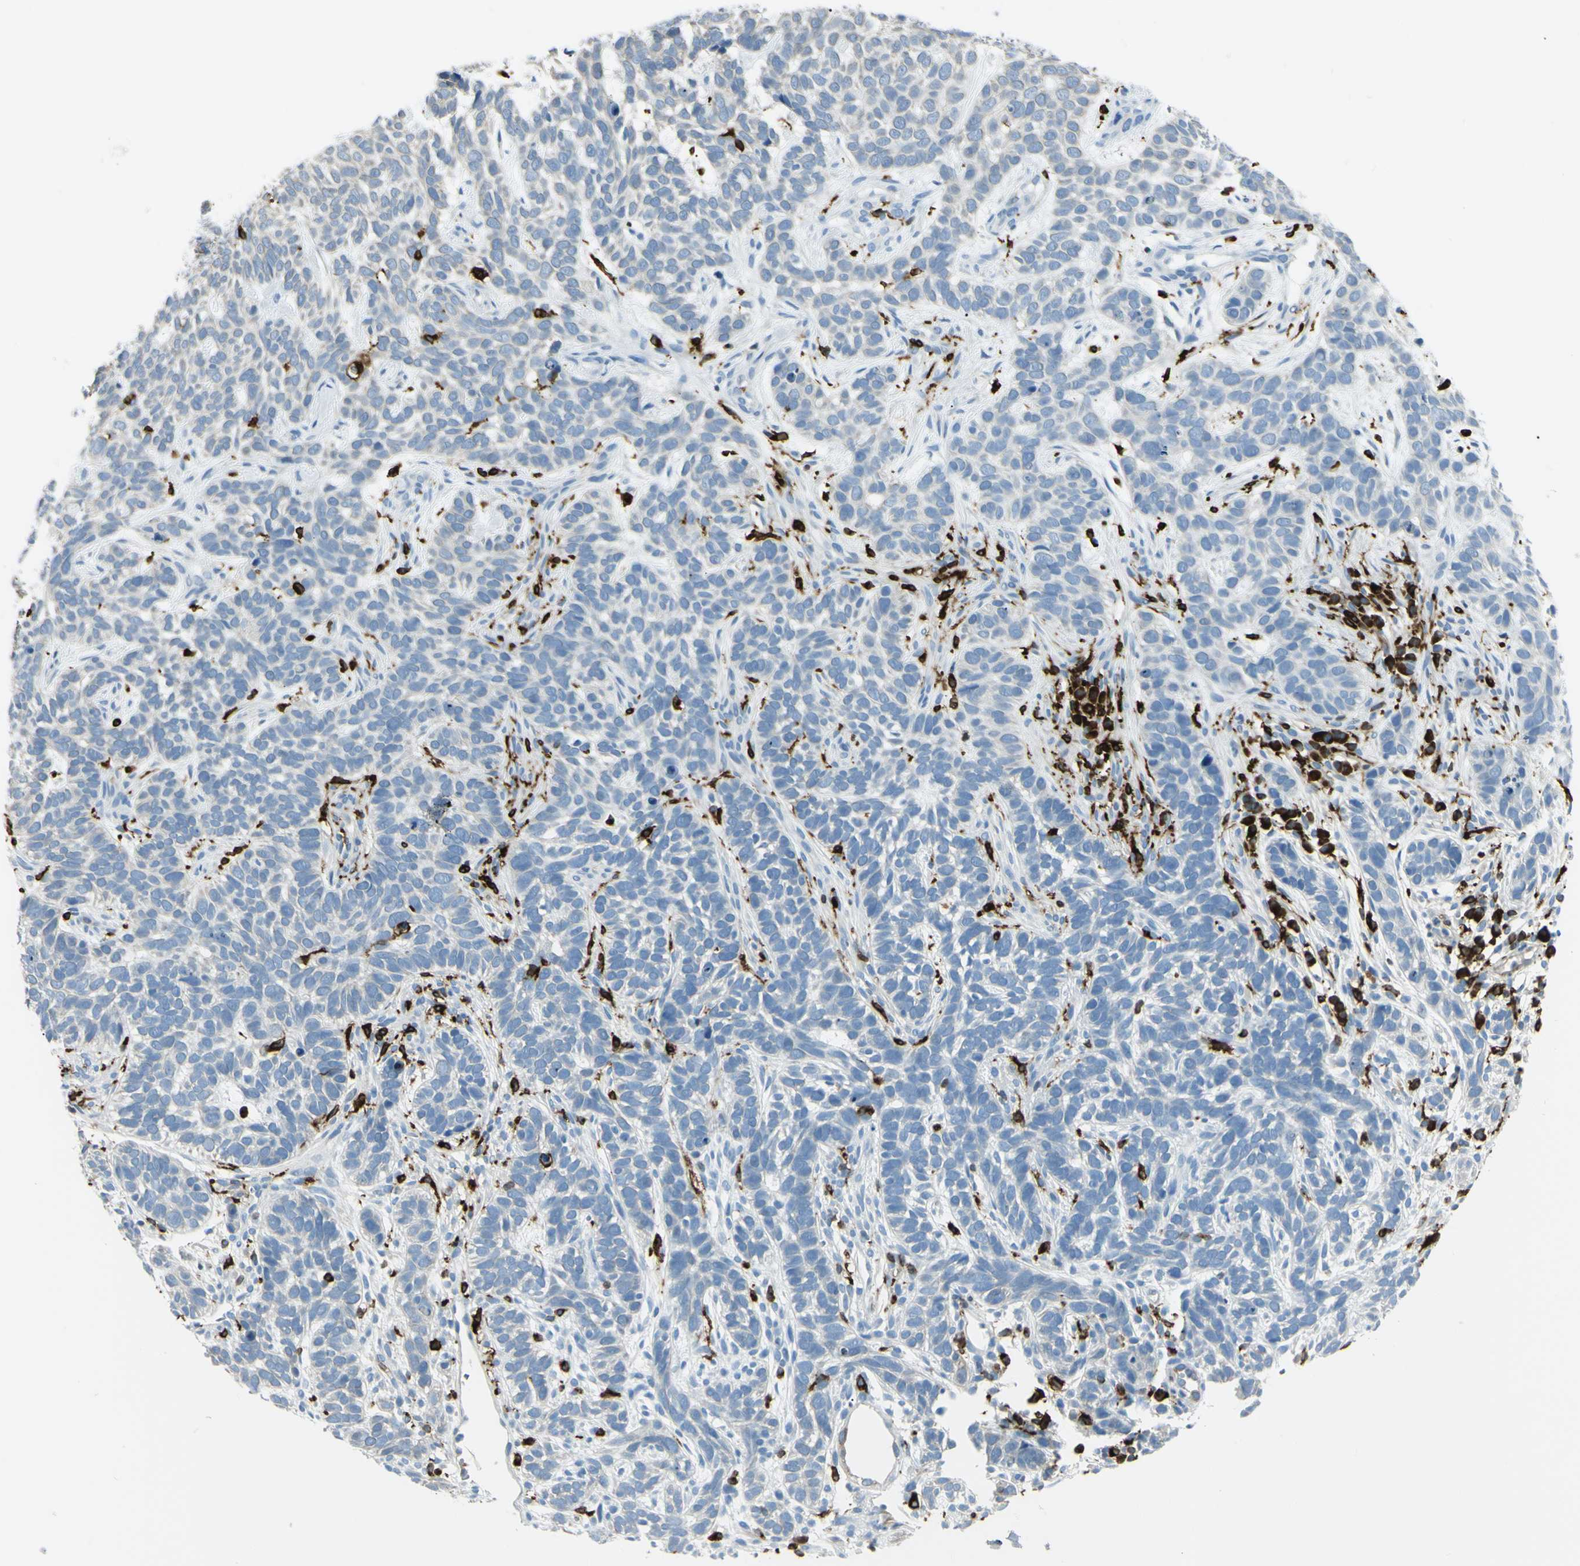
{"staining": {"intensity": "negative", "quantity": "none", "location": "none"}, "tissue": "skin cancer", "cell_type": "Tumor cells", "image_type": "cancer", "snomed": [{"axis": "morphology", "description": "Basal cell carcinoma"}, {"axis": "topography", "description": "Skin"}], "caption": "An IHC image of skin basal cell carcinoma is shown. There is no staining in tumor cells of skin basal cell carcinoma. The staining is performed using DAB brown chromogen with nuclei counter-stained in using hematoxylin.", "gene": "CD74", "patient": {"sex": "male", "age": 87}}